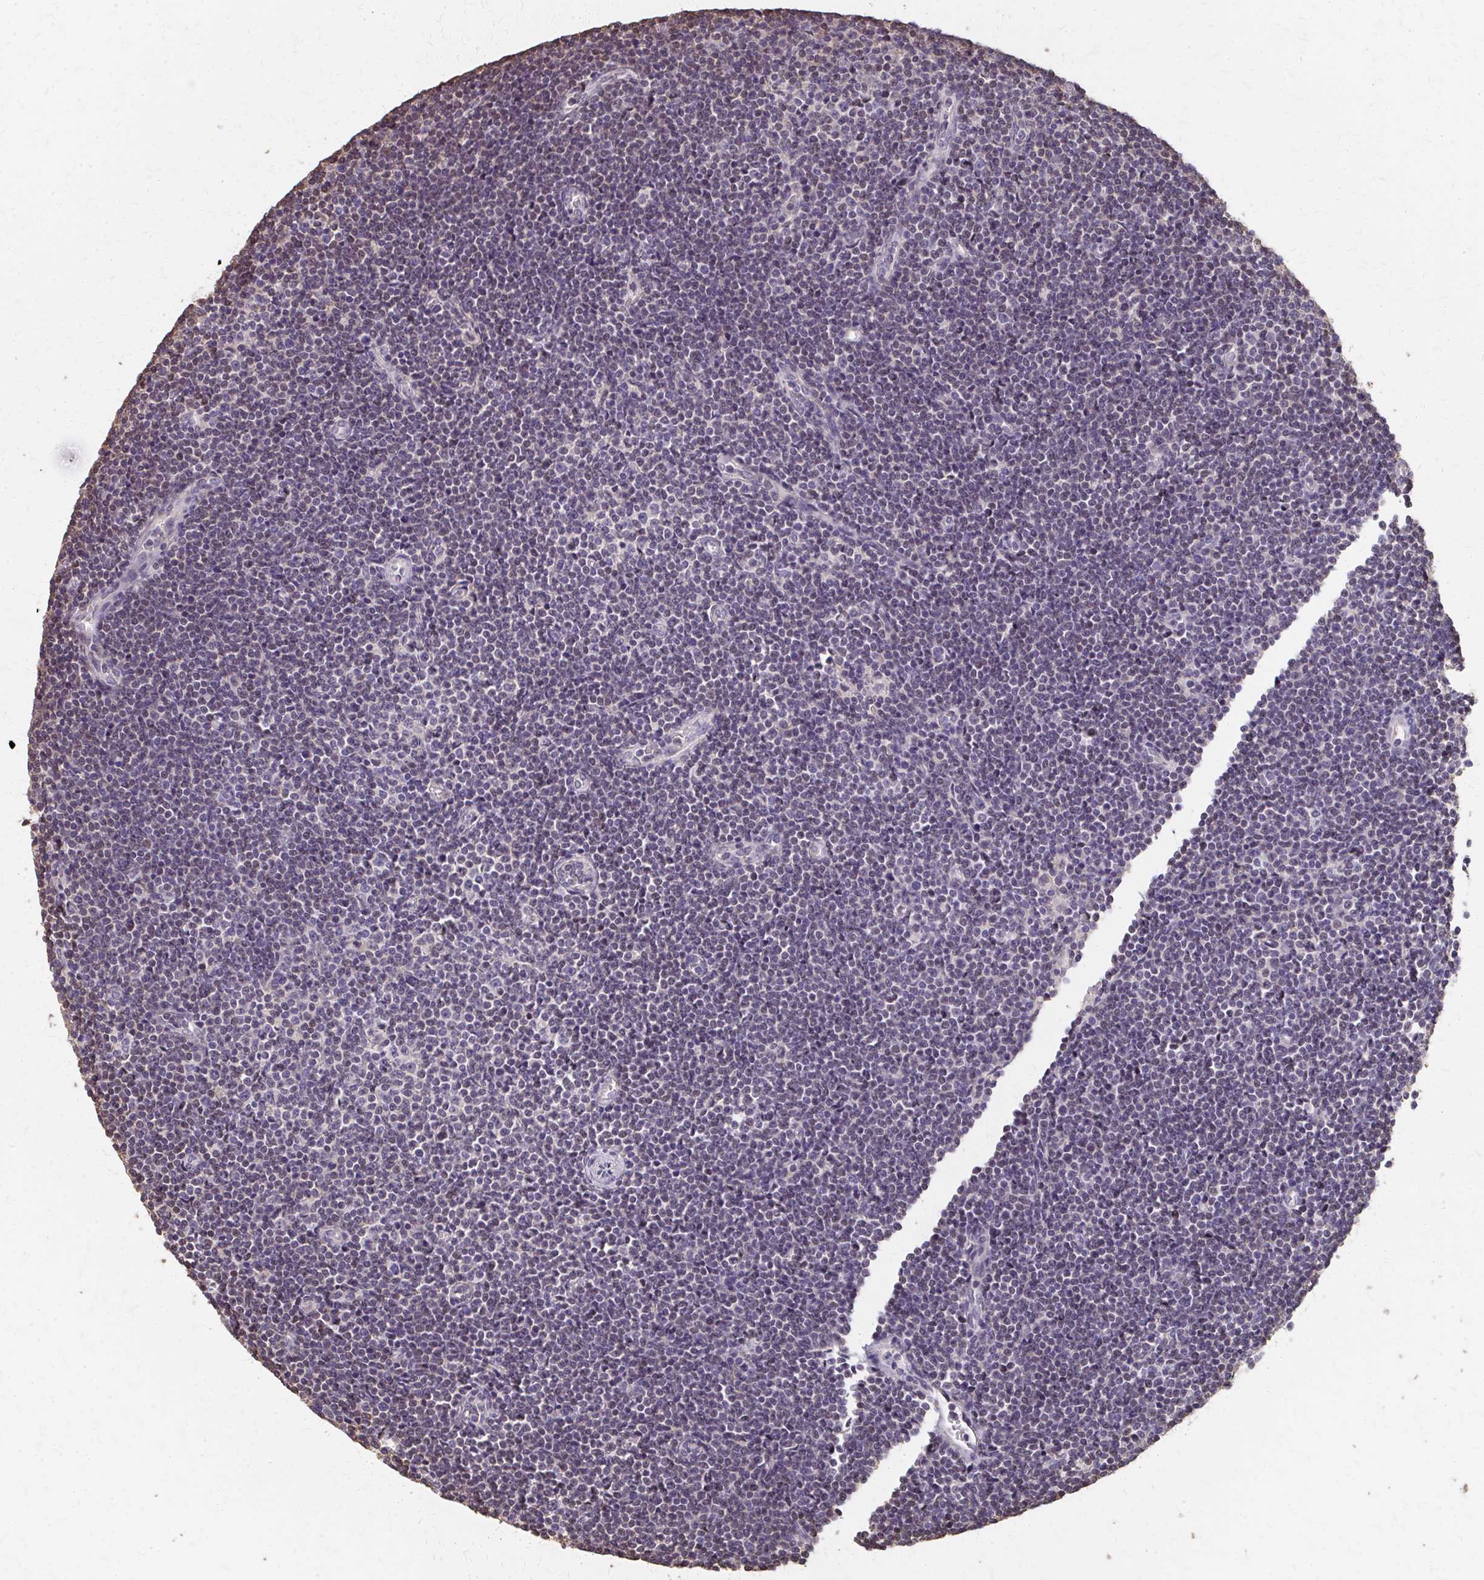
{"staining": {"intensity": "negative", "quantity": "none", "location": "none"}, "tissue": "lymphoma", "cell_type": "Tumor cells", "image_type": "cancer", "snomed": [{"axis": "morphology", "description": "Malignant lymphoma, non-Hodgkin's type, Low grade"}, {"axis": "topography", "description": "Lymph node"}], "caption": "DAB immunohistochemical staining of human low-grade malignant lymphoma, non-Hodgkin's type demonstrates no significant staining in tumor cells.", "gene": "RABGAP1L", "patient": {"sex": "male", "age": 48}}